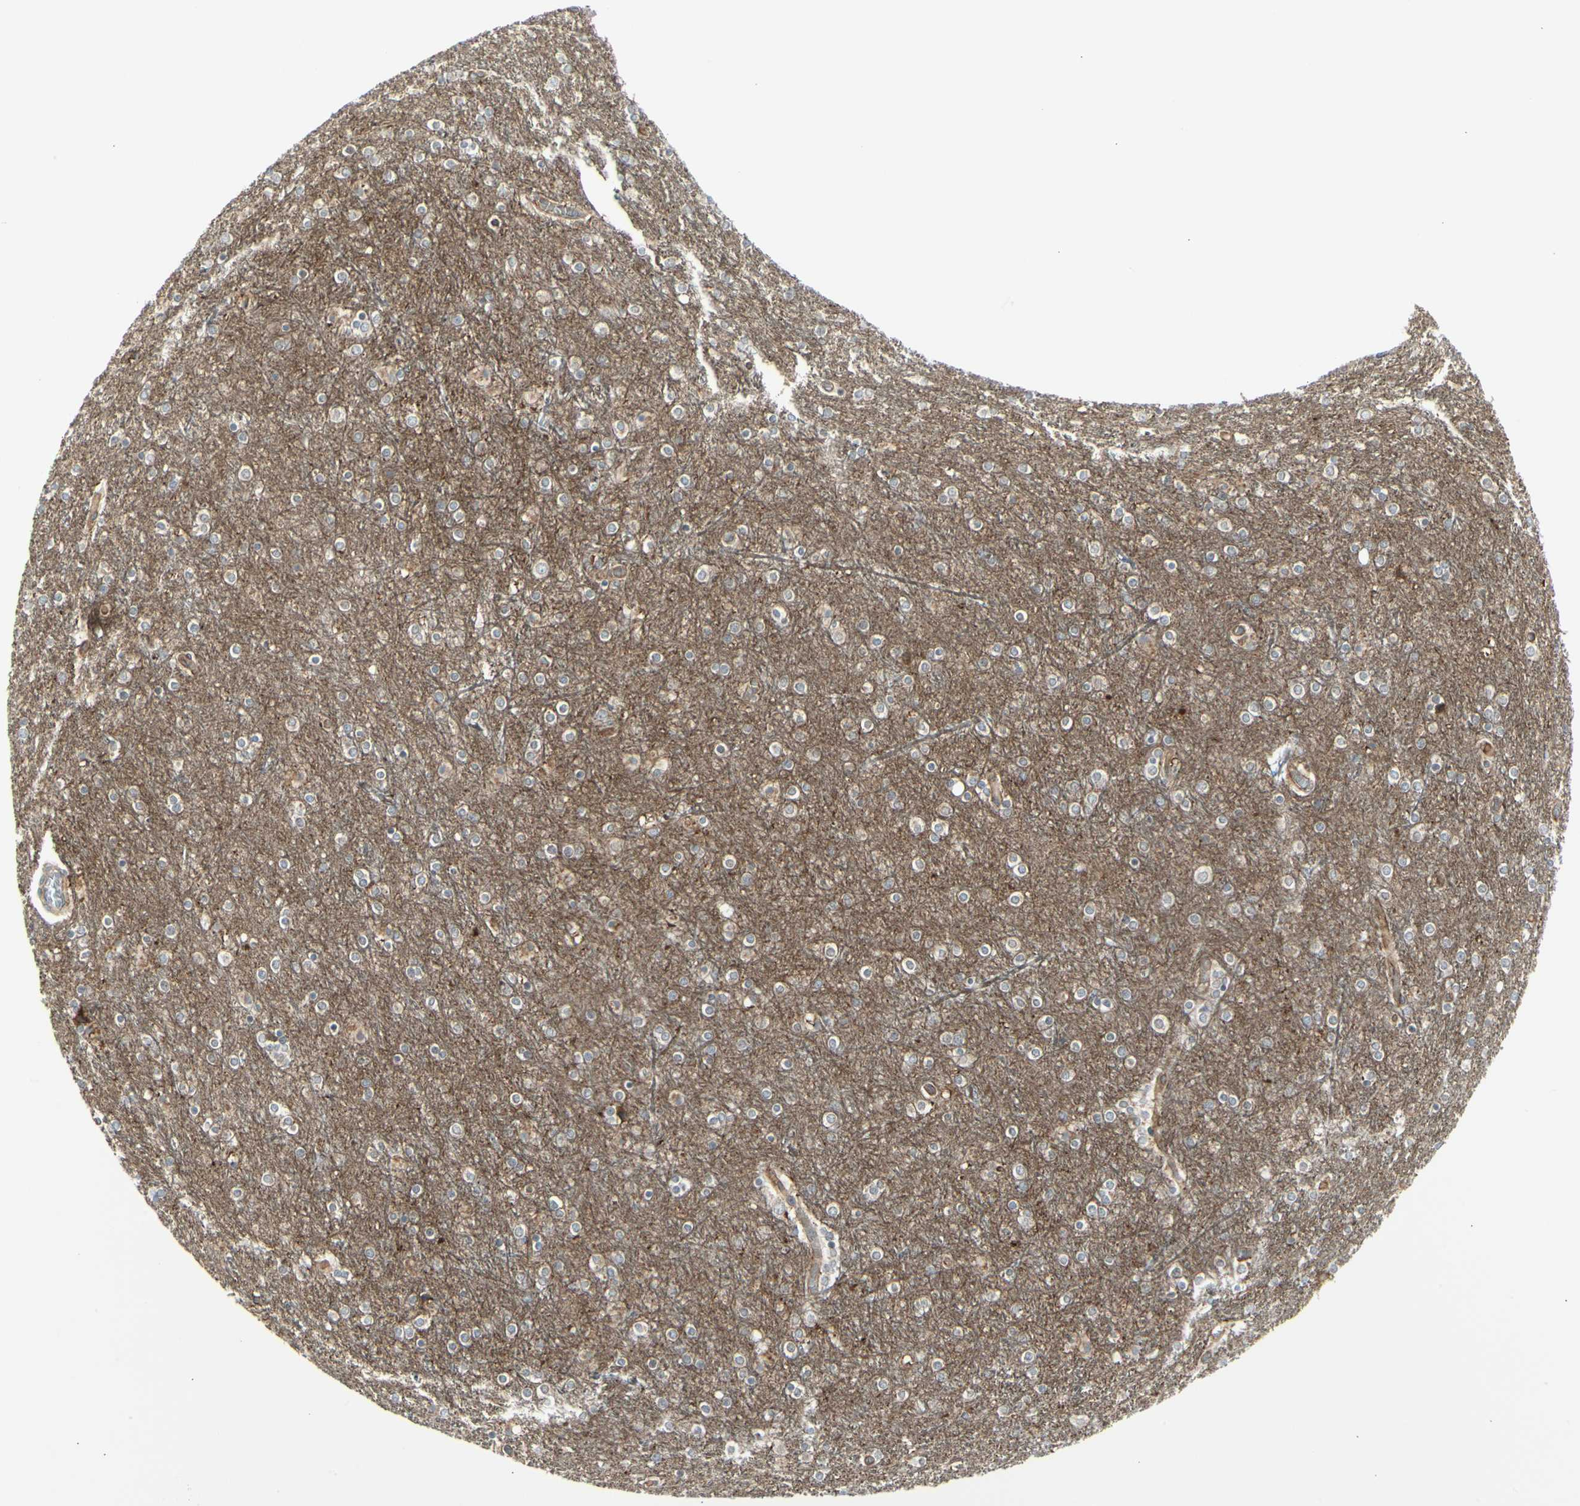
{"staining": {"intensity": "weak", "quantity": "25%-75%", "location": "cytoplasmic/membranous"}, "tissue": "cerebral cortex", "cell_type": "Endothelial cells", "image_type": "normal", "snomed": [{"axis": "morphology", "description": "Normal tissue, NOS"}, {"axis": "topography", "description": "Cerebral cortex"}], "caption": "High-magnification brightfield microscopy of normal cerebral cortex stained with DAB (brown) and counterstained with hematoxylin (blue). endothelial cells exhibit weak cytoplasmic/membranous positivity is appreciated in about25%-75% of cells.", "gene": "ATP6V1B2", "patient": {"sex": "female", "age": 54}}